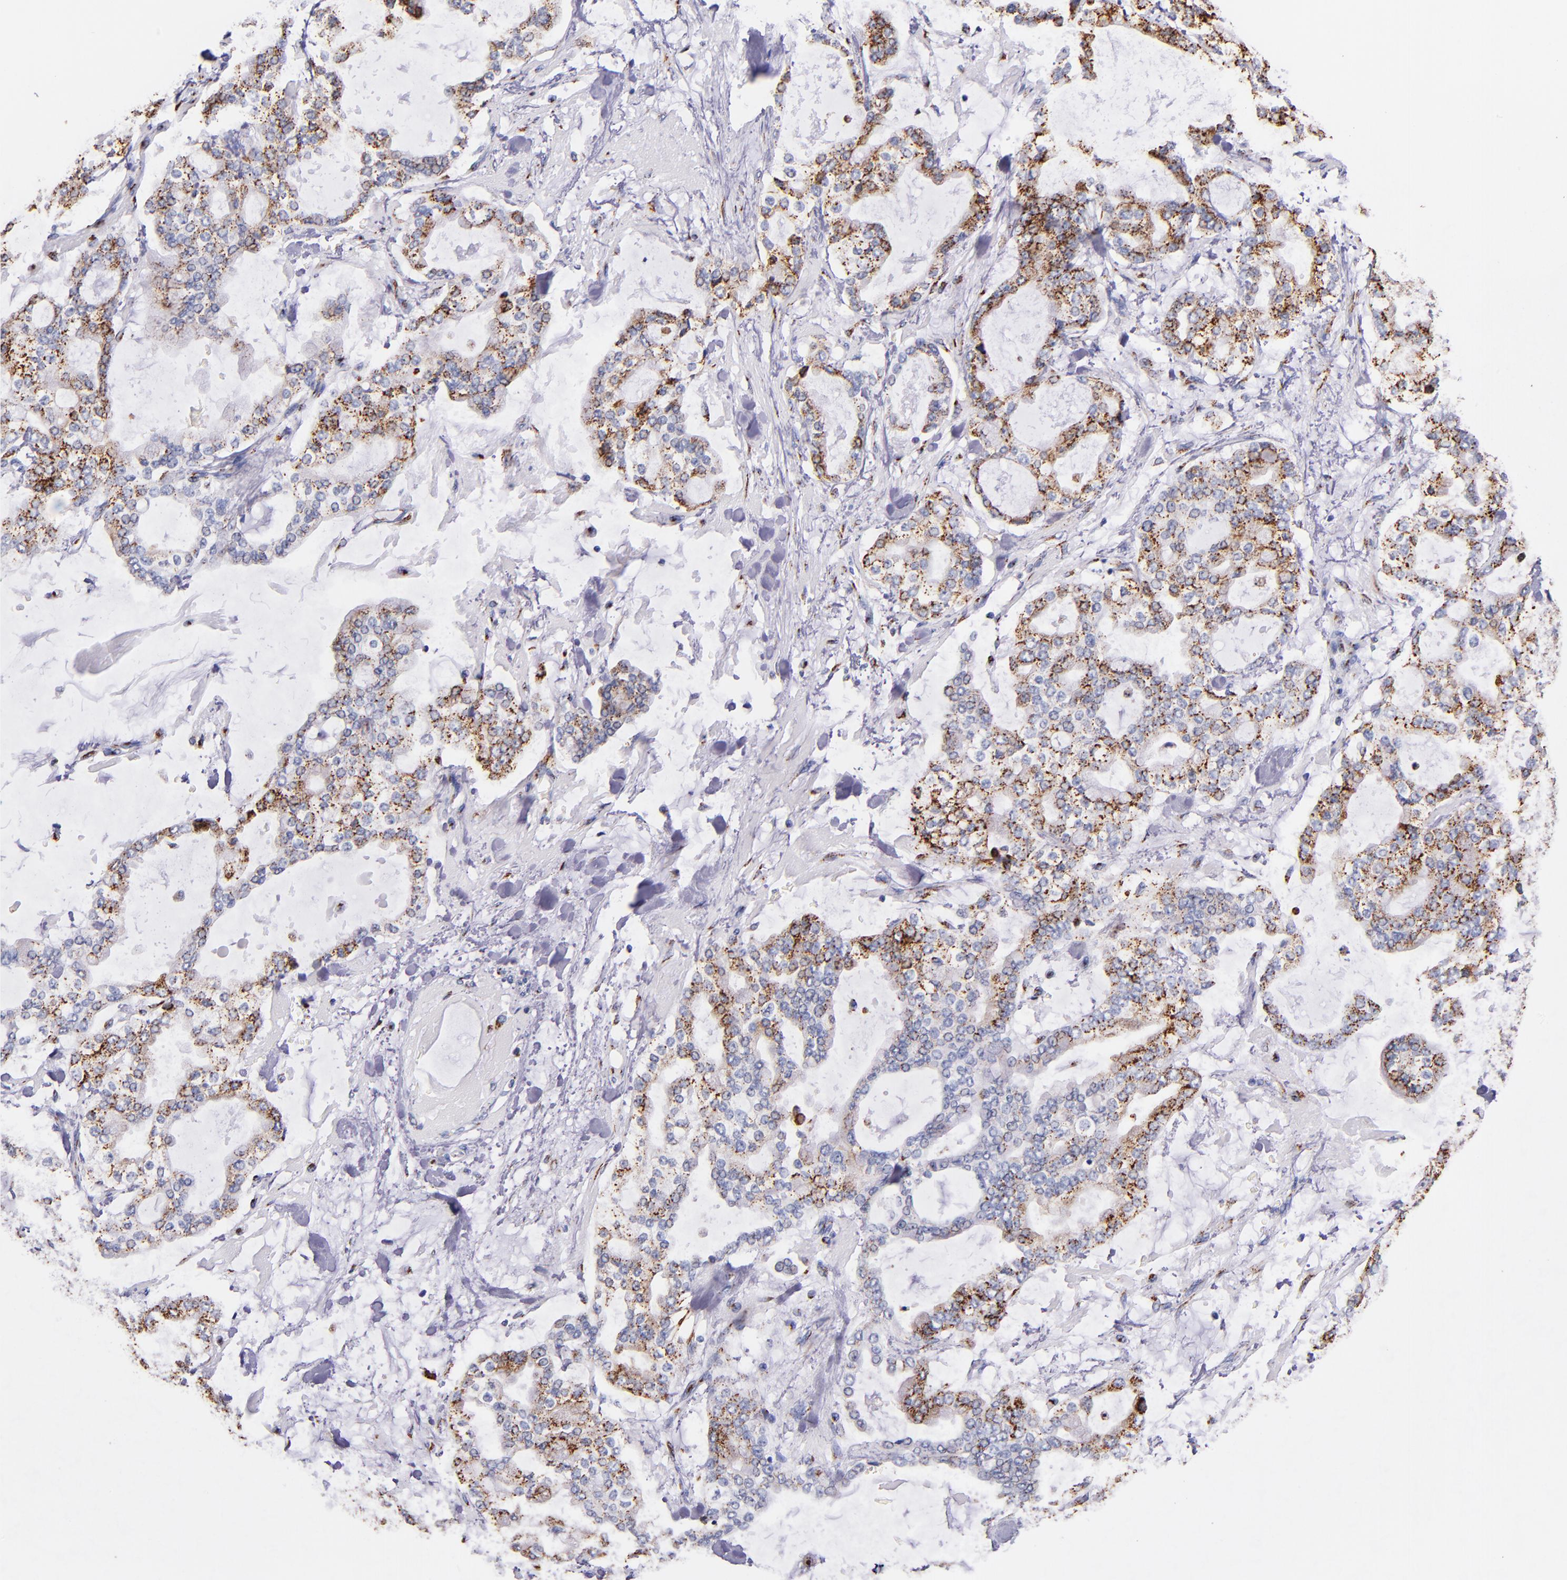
{"staining": {"intensity": "moderate", "quantity": ">75%", "location": "cytoplasmic/membranous"}, "tissue": "stomach cancer", "cell_type": "Tumor cells", "image_type": "cancer", "snomed": [{"axis": "morphology", "description": "Normal tissue, NOS"}, {"axis": "morphology", "description": "Adenocarcinoma, NOS"}, {"axis": "topography", "description": "Stomach, upper"}, {"axis": "topography", "description": "Stomach"}], "caption": "Immunohistochemistry of adenocarcinoma (stomach) shows medium levels of moderate cytoplasmic/membranous expression in about >75% of tumor cells.", "gene": "GOLIM4", "patient": {"sex": "male", "age": 76}}